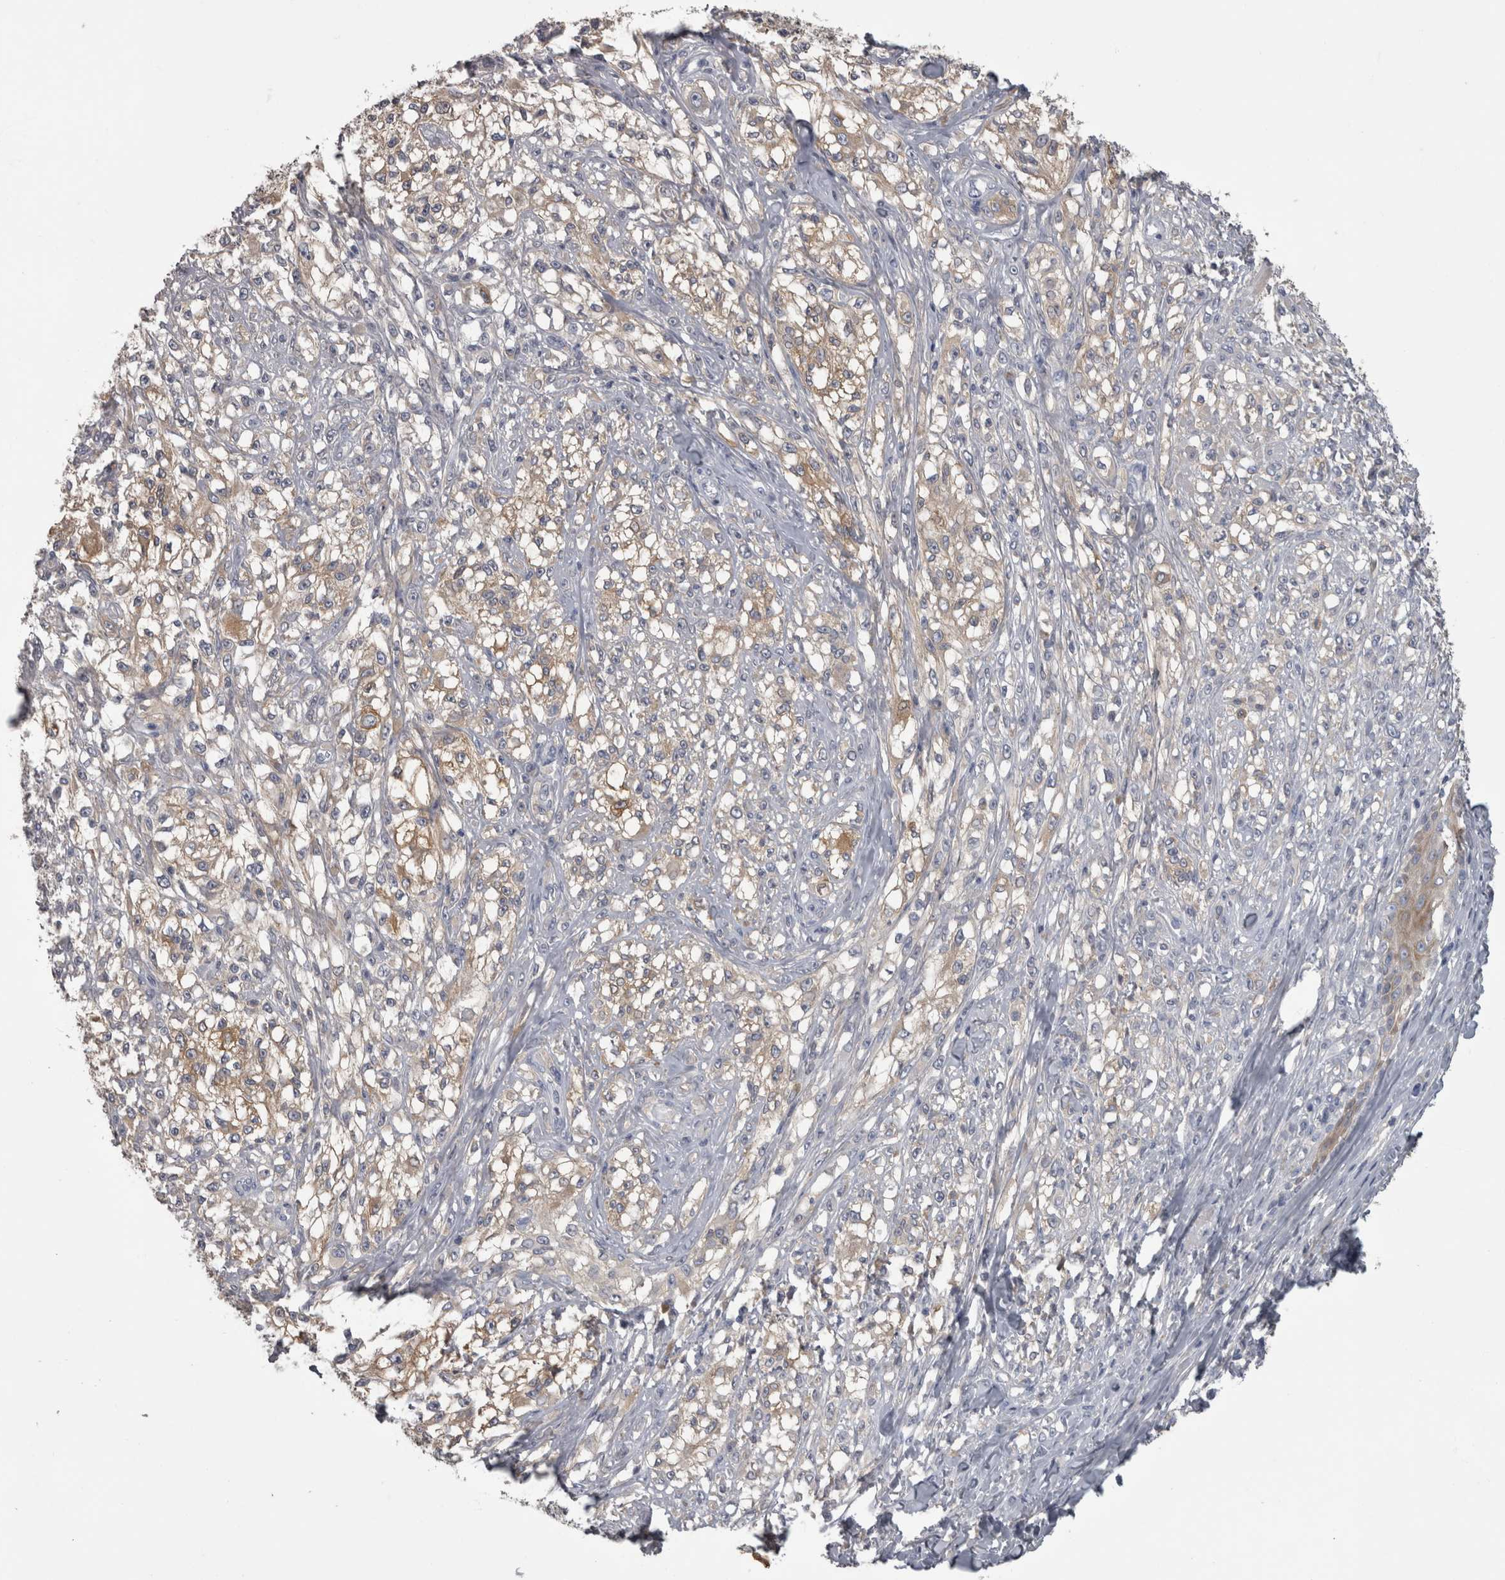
{"staining": {"intensity": "weak", "quantity": "25%-75%", "location": "cytoplasmic/membranous"}, "tissue": "melanoma", "cell_type": "Tumor cells", "image_type": "cancer", "snomed": [{"axis": "morphology", "description": "Malignant melanoma, NOS"}, {"axis": "topography", "description": "Skin of head"}], "caption": "DAB (3,3'-diaminobenzidine) immunohistochemical staining of human melanoma shows weak cytoplasmic/membranous protein positivity in about 25%-75% of tumor cells. (DAB IHC, brown staining for protein, blue staining for nuclei).", "gene": "EFEMP2", "patient": {"sex": "male", "age": 83}}